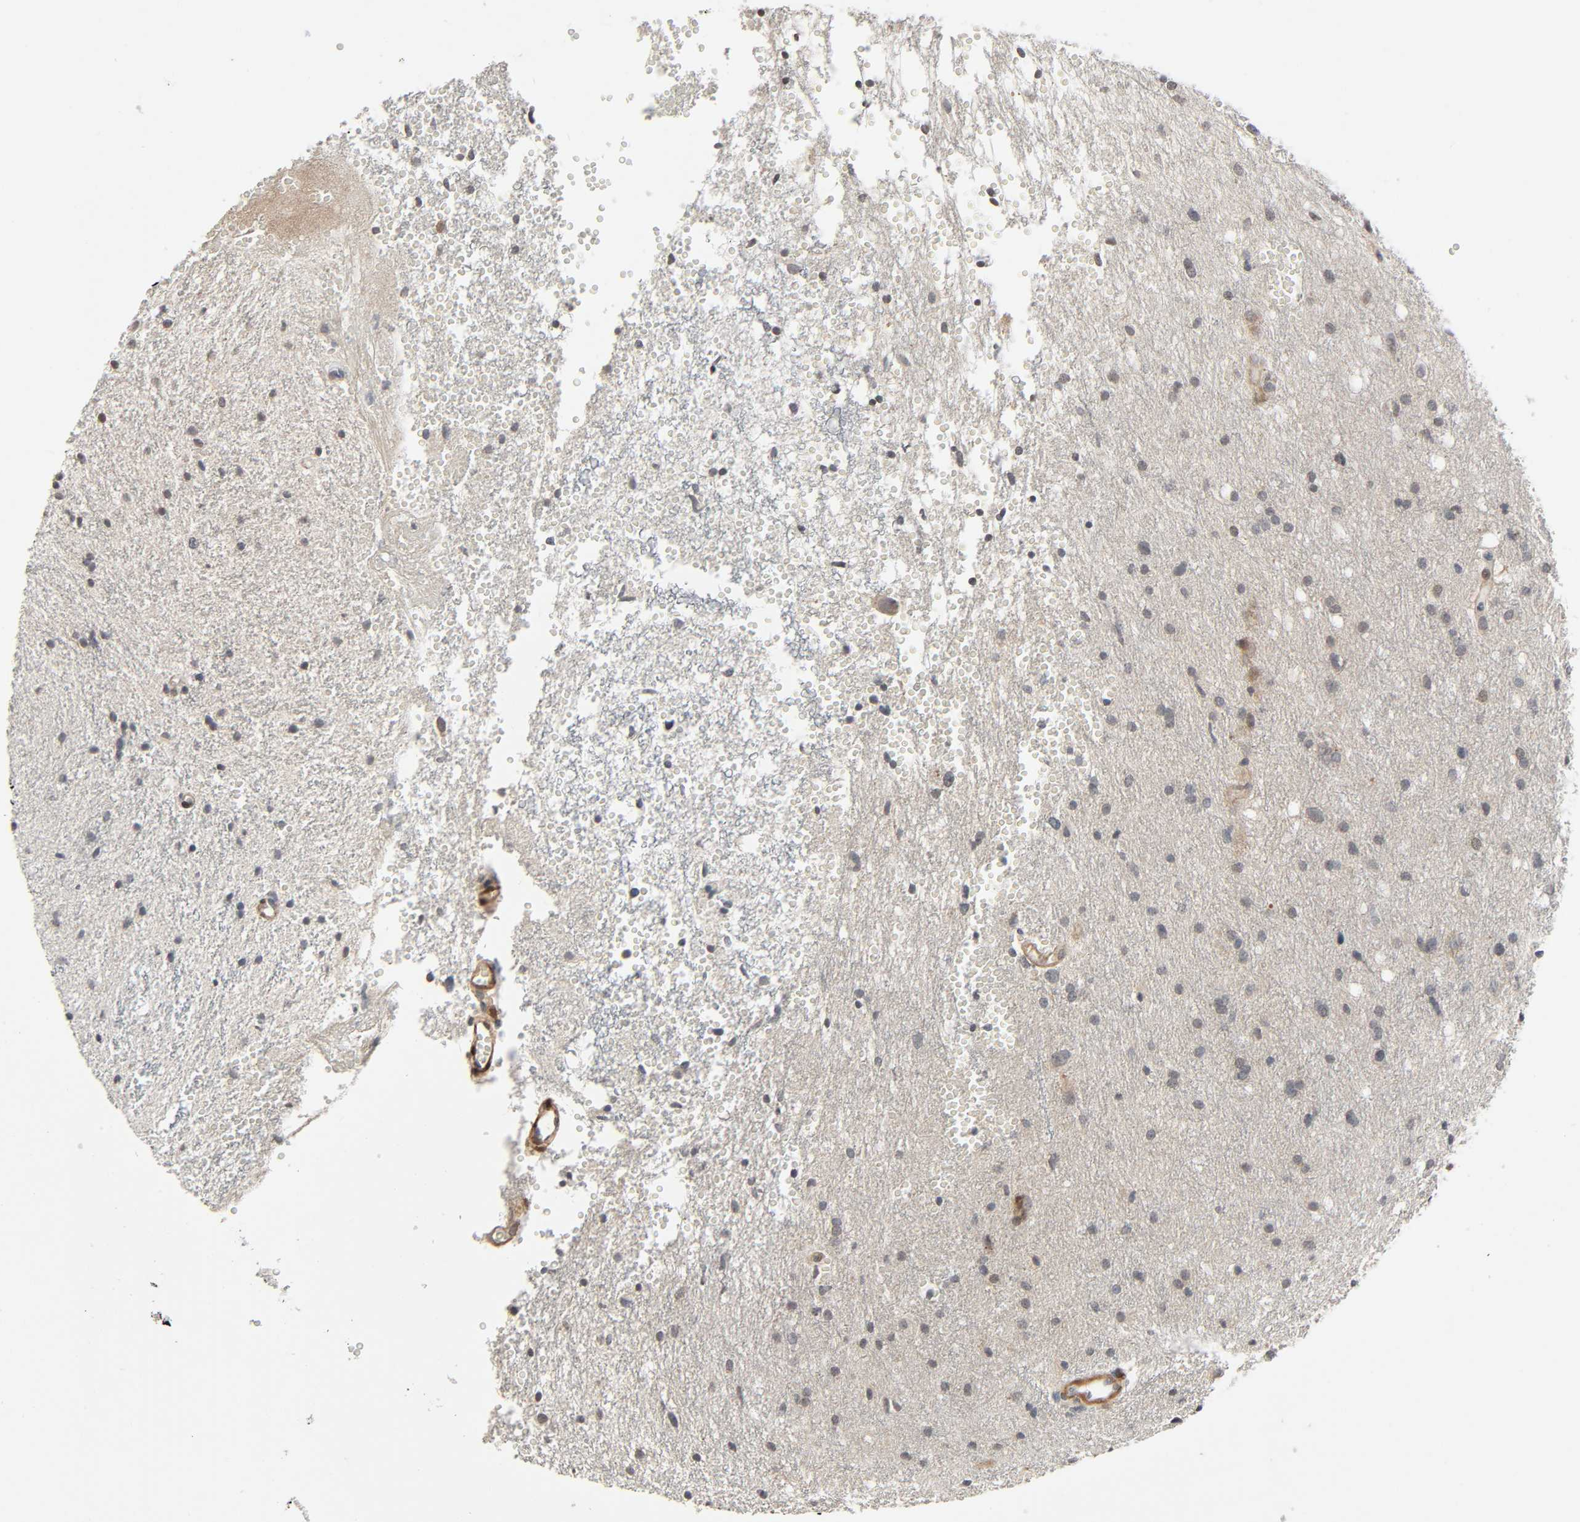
{"staining": {"intensity": "weak", "quantity": "25%-75%", "location": "cytoplasmic/membranous"}, "tissue": "glioma", "cell_type": "Tumor cells", "image_type": "cancer", "snomed": [{"axis": "morphology", "description": "Glioma, malignant, High grade"}, {"axis": "topography", "description": "Brain"}], "caption": "This is an image of immunohistochemistry staining of glioma, which shows weak expression in the cytoplasmic/membranous of tumor cells.", "gene": "PTK2", "patient": {"sex": "female", "age": 59}}